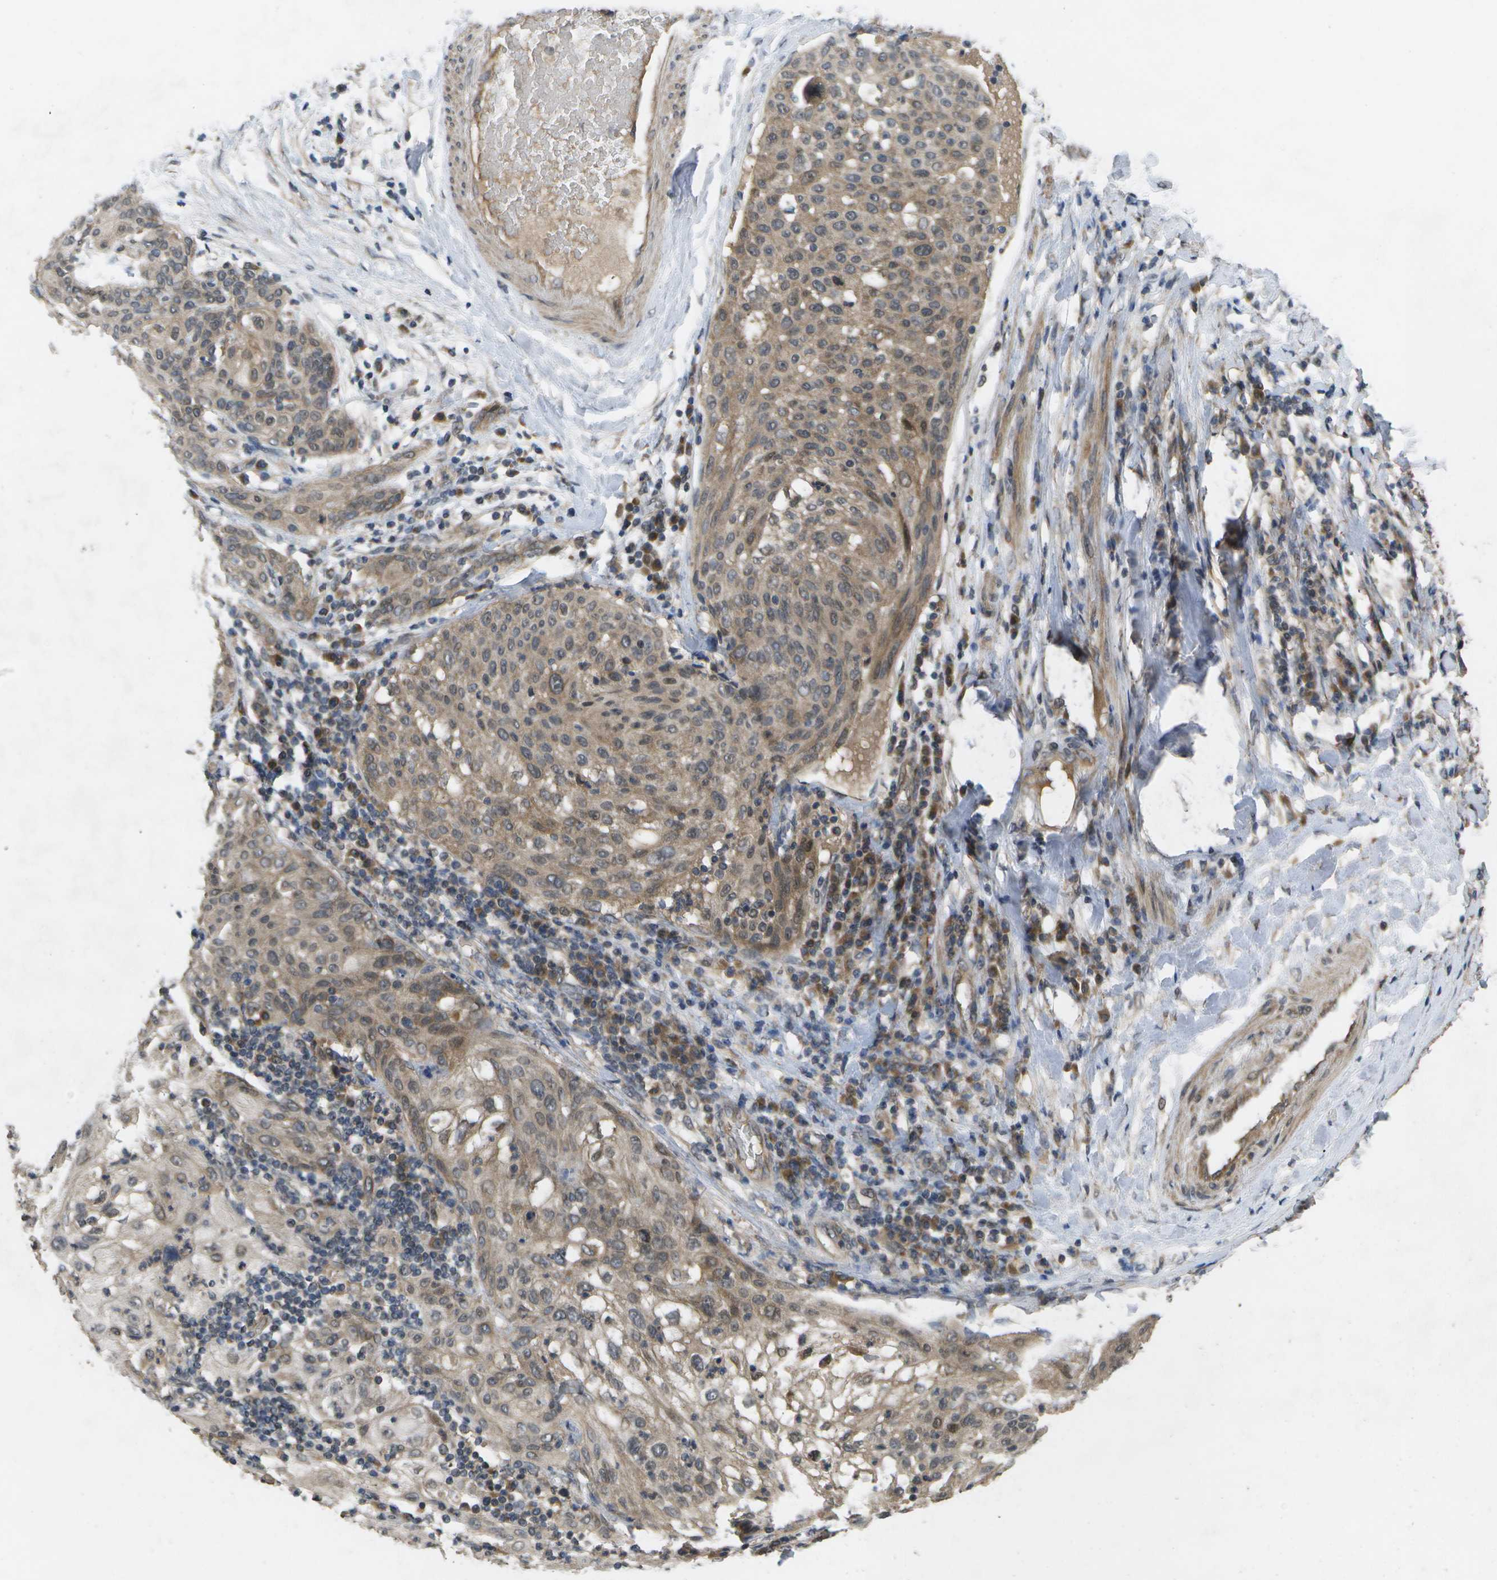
{"staining": {"intensity": "moderate", "quantity": ">75%", "location": "cytoplasmic/membranous"}, "tissue": "lung cancer", "cell_type": "Tumor cells", "image_type": "cancer", "snomed": [{"axis": "morphology", "description": "Inflammation, NOS"}, {"axis": "morphology", "description": "Squamous cell carcinoma, NOS"}, {"axis": "topography", "description": "Lymph node"}, {"axis": "topography", "description": "Soft tissue"}, {"axis": "topography", "description": "Lung"}], "caption": "Protein expression analysis of human lung squamous cell carcinoma reveals moderate cytoplasmic/membranous positivity in approximately >75% of tumor cells.", "gene": "ALAS1", "patient": {"sex": "male", "age": 66}}